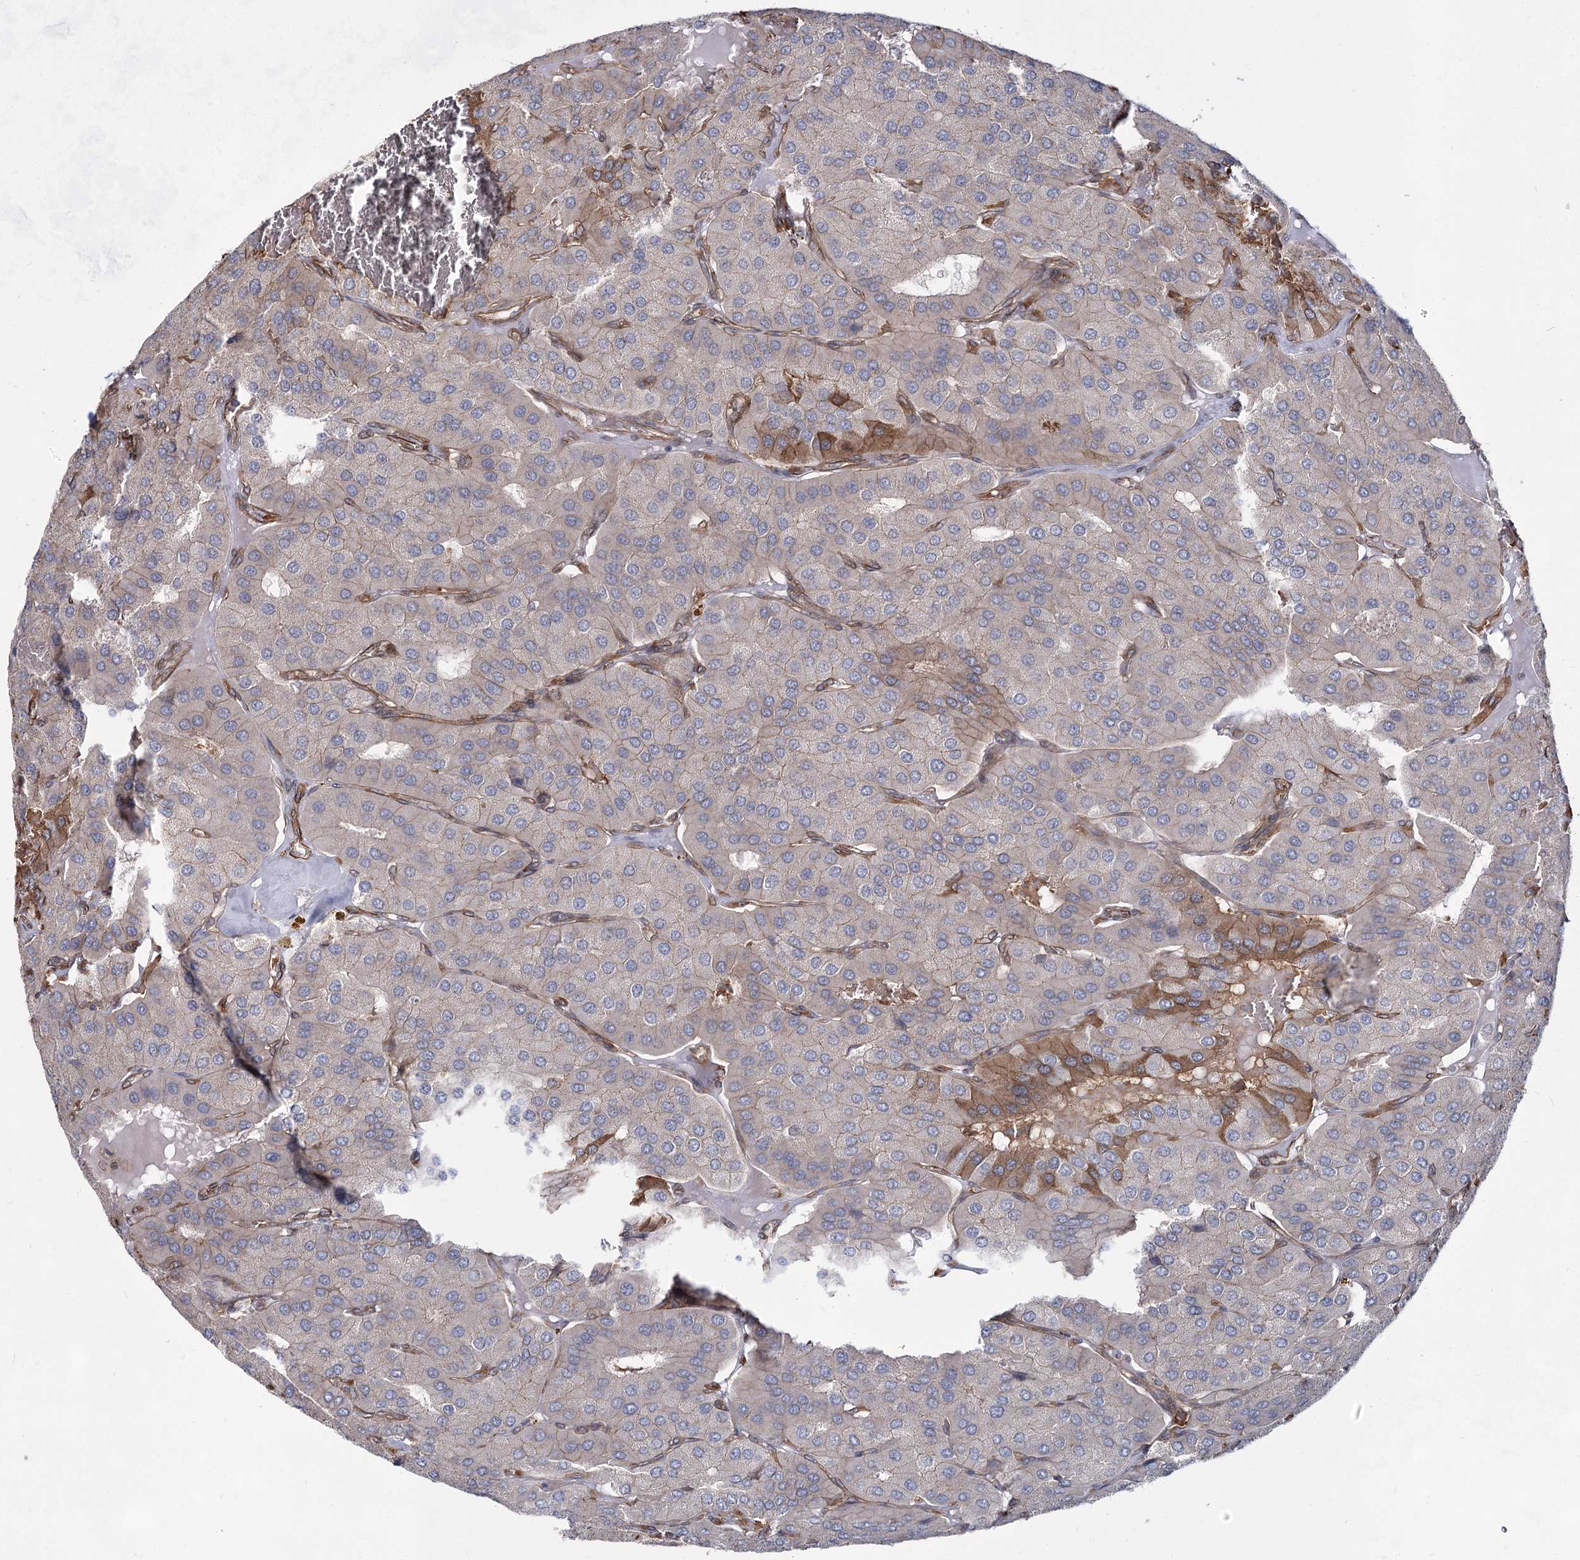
{"staining": {"intensity": "weak", "quantity": "25%-75%", "location": "cytoplasmic/membranous"}, "tissue": "parathyroid gland", "cell_type": "Glandular cells", "image_type": "normal", "snomed": [{"axis": "morphology", "description": "Normal tissue, NOS"}, {"axis": "morphology", "description": "Adenoma, NOS"}, {"axis": "topography", "description": "Parathyroid gland"}], "caption": "Weak cytoplasmic/membranous staining for a protein is appreciated in about 25%-75% of glandular cells of benign parathyroid gland using IHC.", "gene": "IQSEC1", "patient": {"sex": "female", "age": 86}}